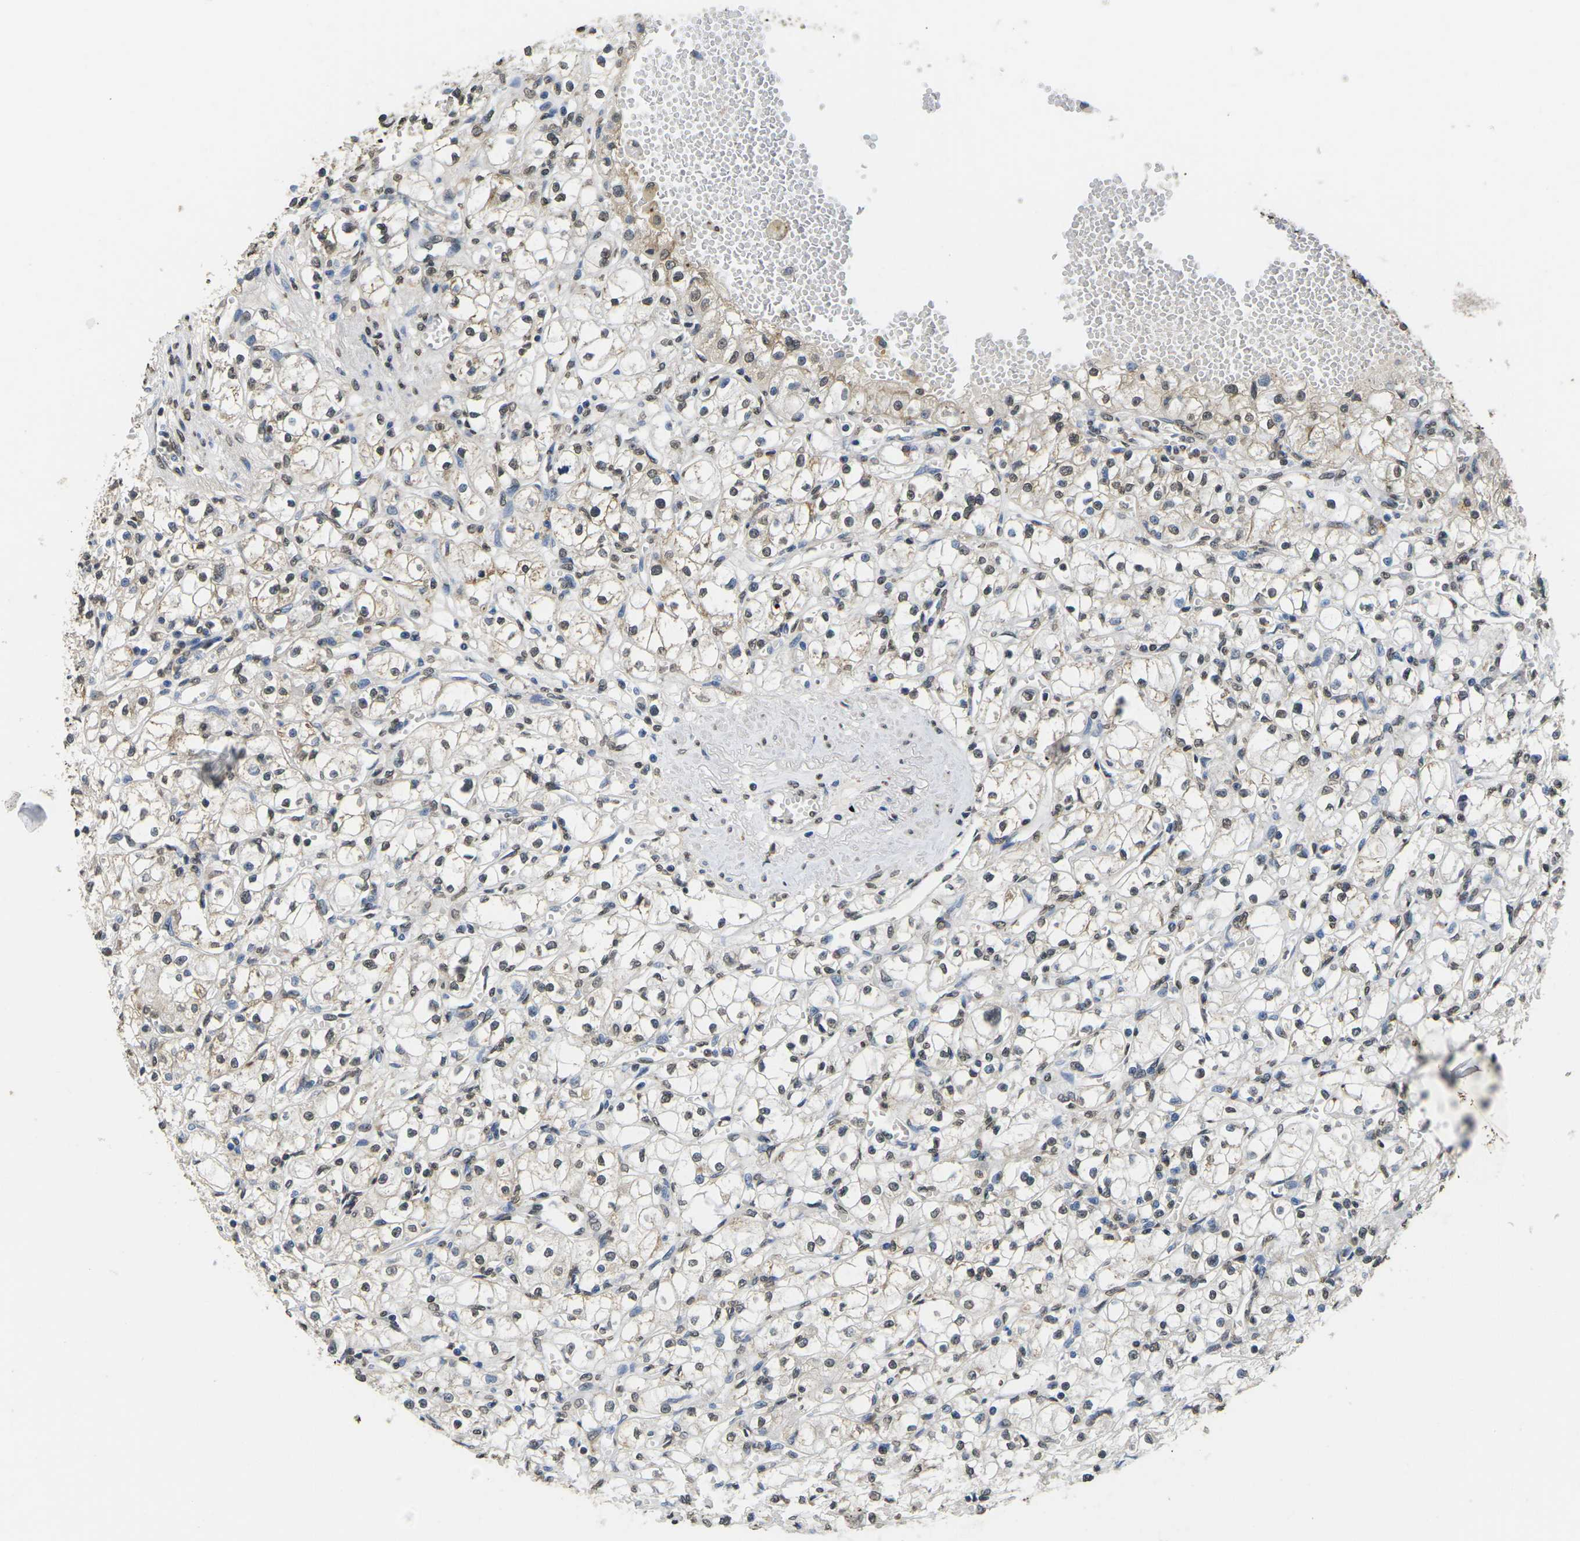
{"staining": {"intensity": "weak", "quantity": "<25%", "location": "cytoplasmic/membranous"}, "tissue": "renal cancer", "cell_type": "Tumor cells", "image_type": "cancer", "snomed": [{"axis": "morphology", "description": "Adenocarcinoma, NOS"}, {"axis": "topography", "description": "Kidney"}], "caption": "High magnification brightfield microscopy of renal cancer stained with DAB (3,3'-diaminobenzidine) (brown) and counterstained with hematoxylin (blue): tumor cells show no significant expression. (Stains: DAB immunohistochemistry with hematoxylin counter stain, Microscopy: brightfield microscopy at high magnification).", "gene": "SCNN1B", "patient": {"sex": "male", "age": 56}}